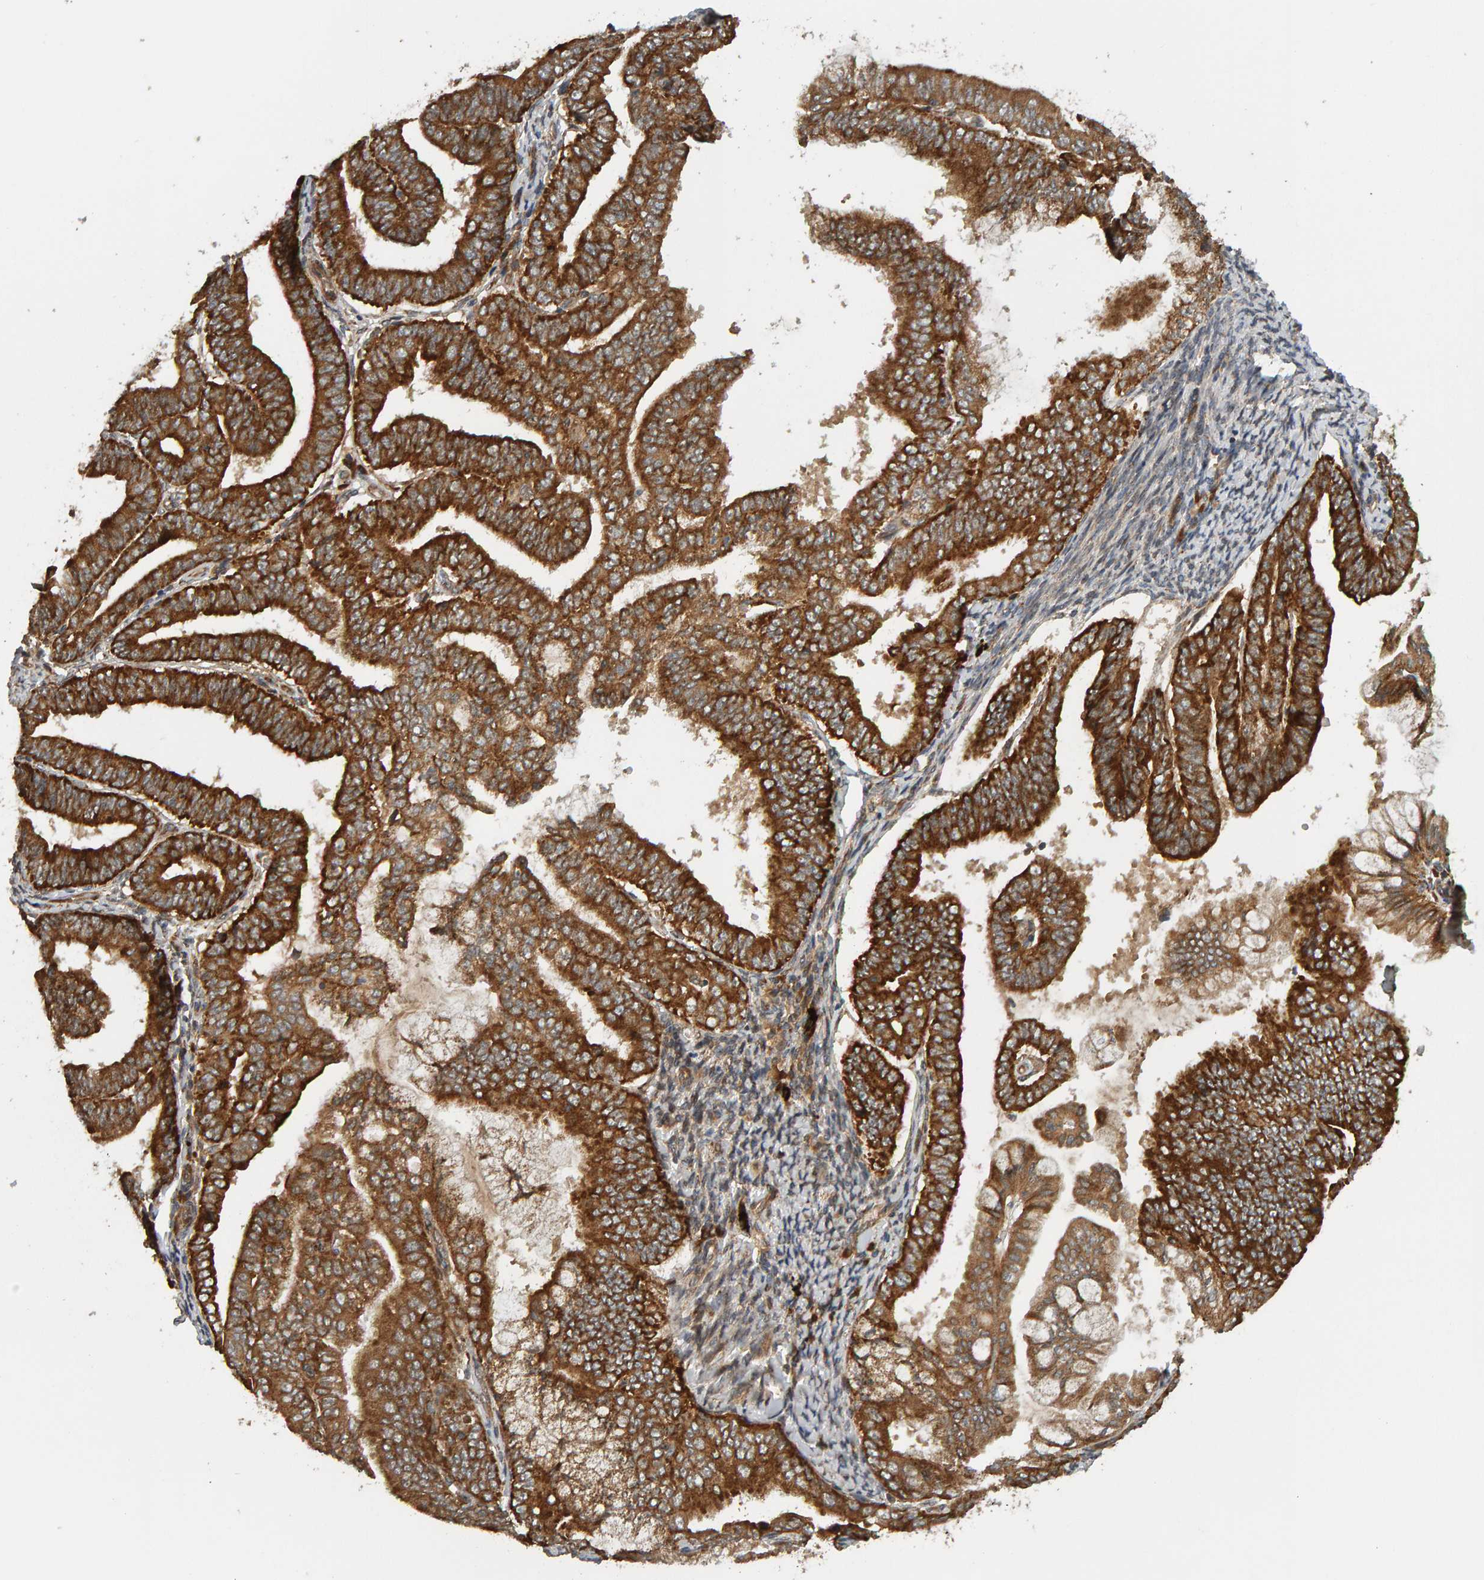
{"staining": {"intensity": "strong", "quantity": ">75%", "location": "cytoplasmic/membranous"}, "tissue": "endometrial cancer", "cell_type": "Tumor cells", "image_type": "cancer", "snomed": [{"axis": "morphology", "description": "Adenocarcinoma, NOS"}, {"axis": "topography", "description": "Endometrium"}], "caption": "Protein staining by IHC exhibits strong cytoplasmic/membranous expression in approximately >75% of tumor cells in endometrial cancer (adenocarcinoma). The protein is shown in brown color, while the nuclei are stained blue.", "gene": "ZFAND1", "patient": {"sex": "female", "age": 63}}